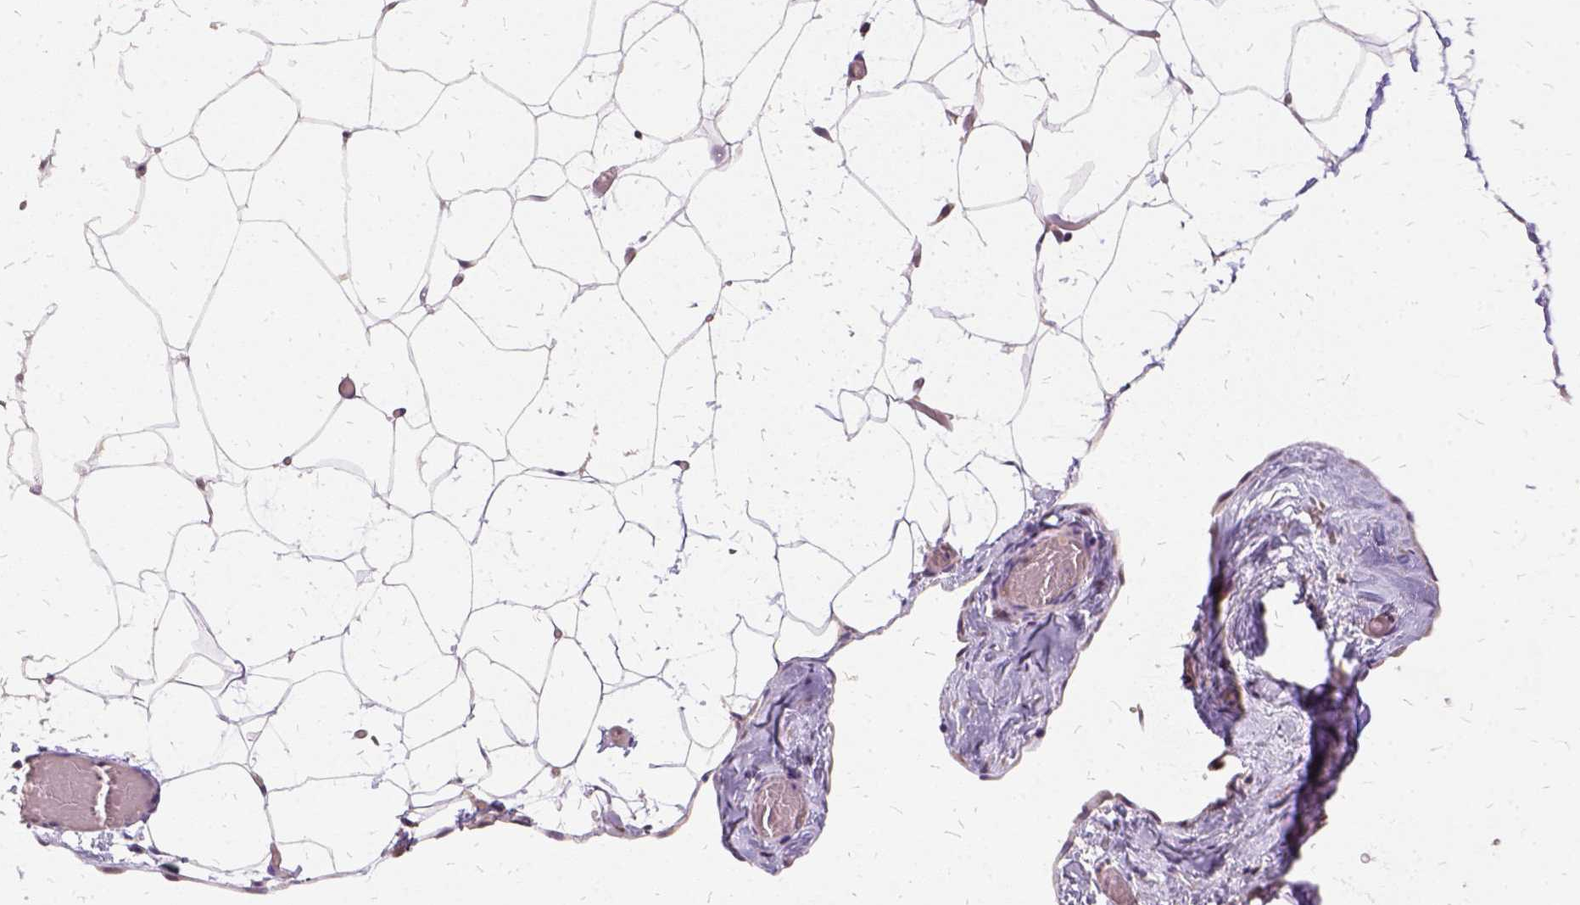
{"staining": {"intensity": "negative", "quantity": "none", "location": "none"}, "tissue": "adipose tissue", "cell_type": "Adipocytes", "image_type": "normal", "snomed": [{"axis": "morphology", "description": "Normal tissue, NOS"}, {"axis": "topography", "description": "Adipose tissue"}], "caption": "Immunohistochemical staining of normal adipose tissue demonstrates no significant staining in adipocytes.", "gene": "ILRUN", "patient": {"sex": "male", "age": 57}}